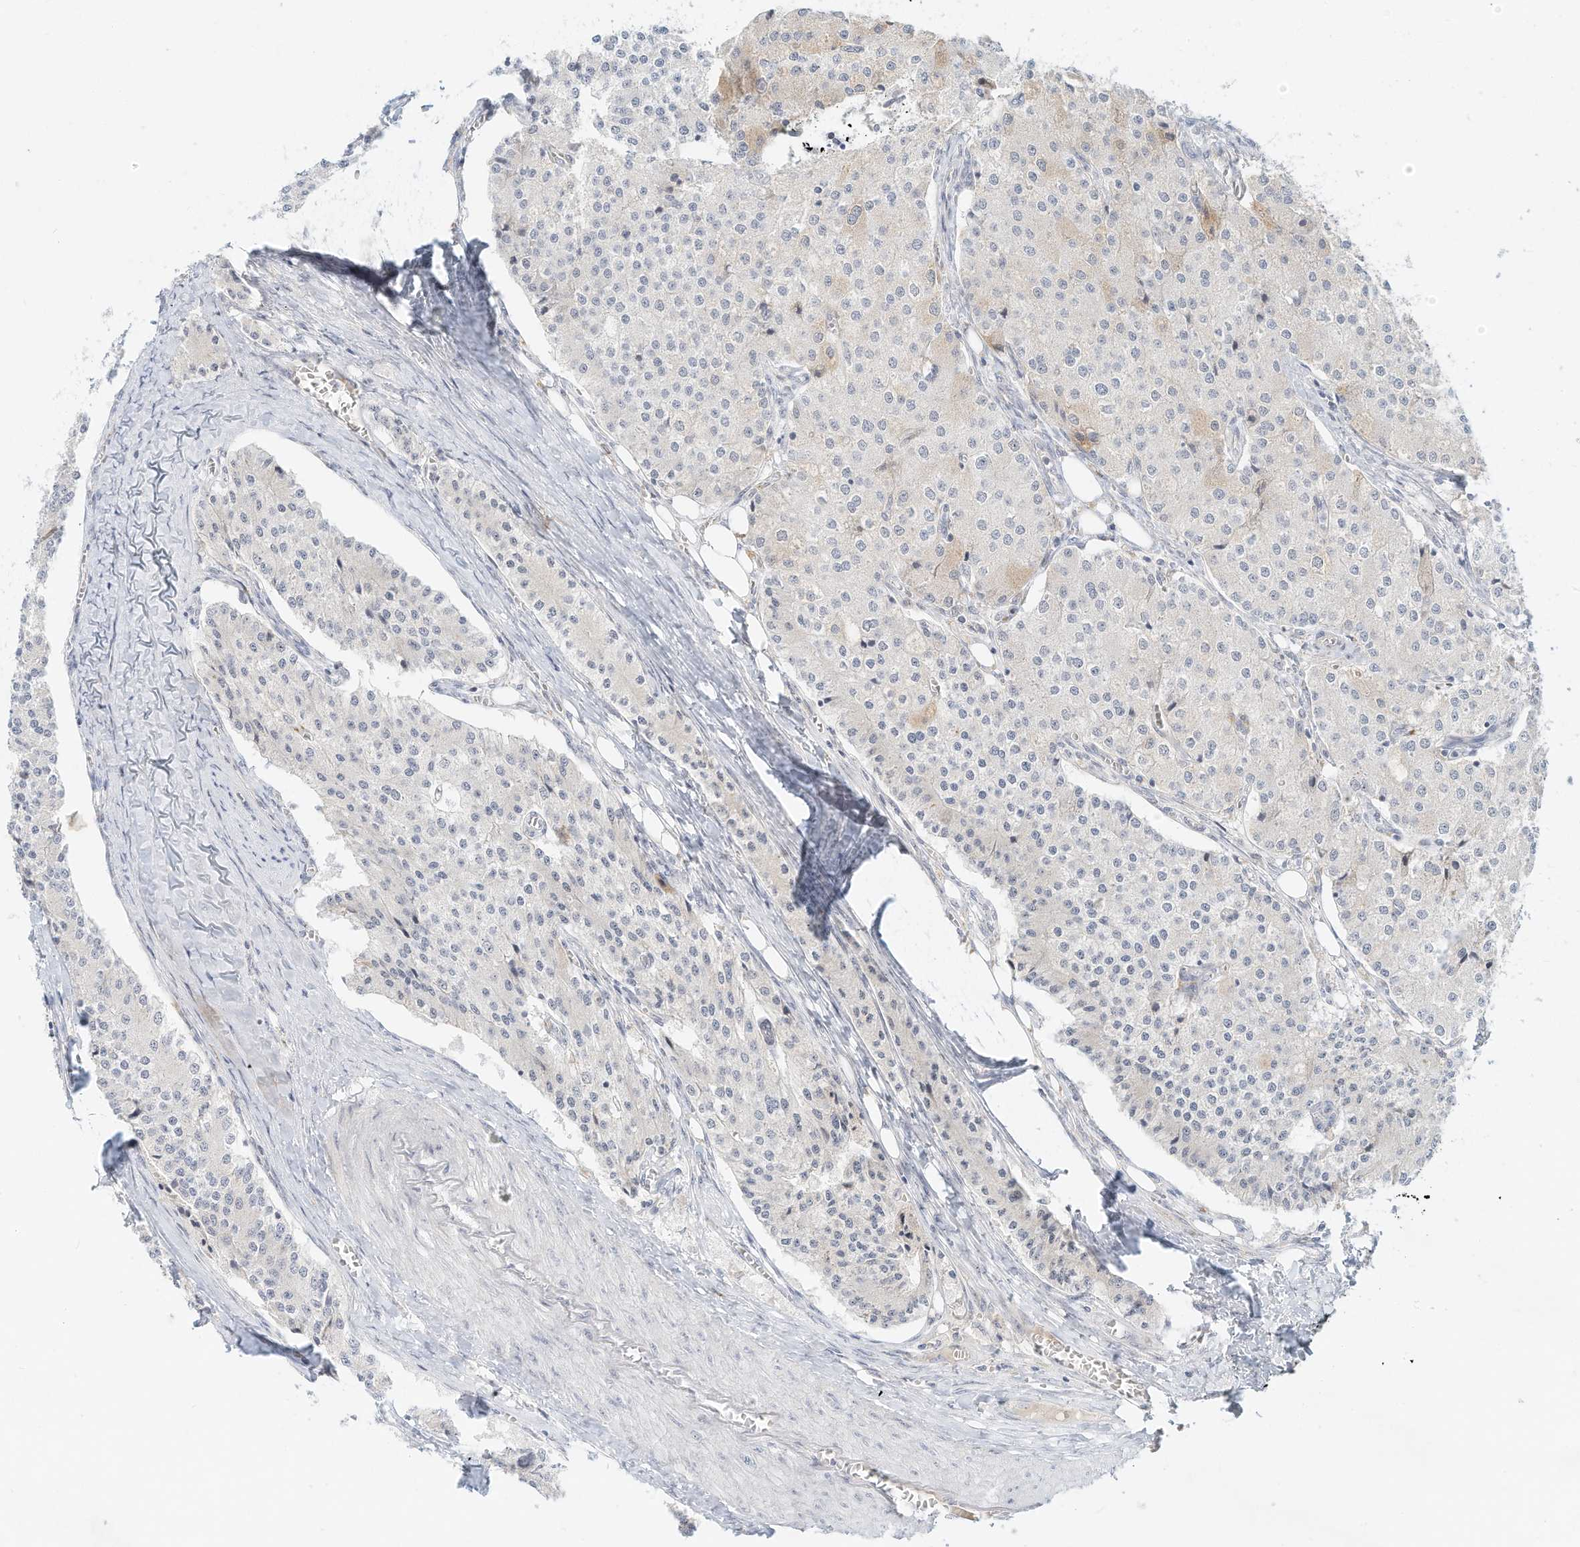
{"staining": {"intensity": "negative", "quantity": "none", "location": "none"}, "tissue": "carcinoid", "cell_type": "Tumor cells", "image_type": "cancer", "snomed": [{"axis": "morphology", "description": "Carcinoid, malignant, NOS"}, {"axis": "topography", "description": "Colon"}], "caption": "High power microscopy micrograph of an immunohistochemistry (IHC) micrograph of malignant carcinoid, revealing no significant expression in tumor cells. (DAB (3,3'-diaminobenzidine) immunohistochemistry with hematoxylin counter stain).", "gene": "PAK6", "patient": {"sex": "female", "age": 52}}